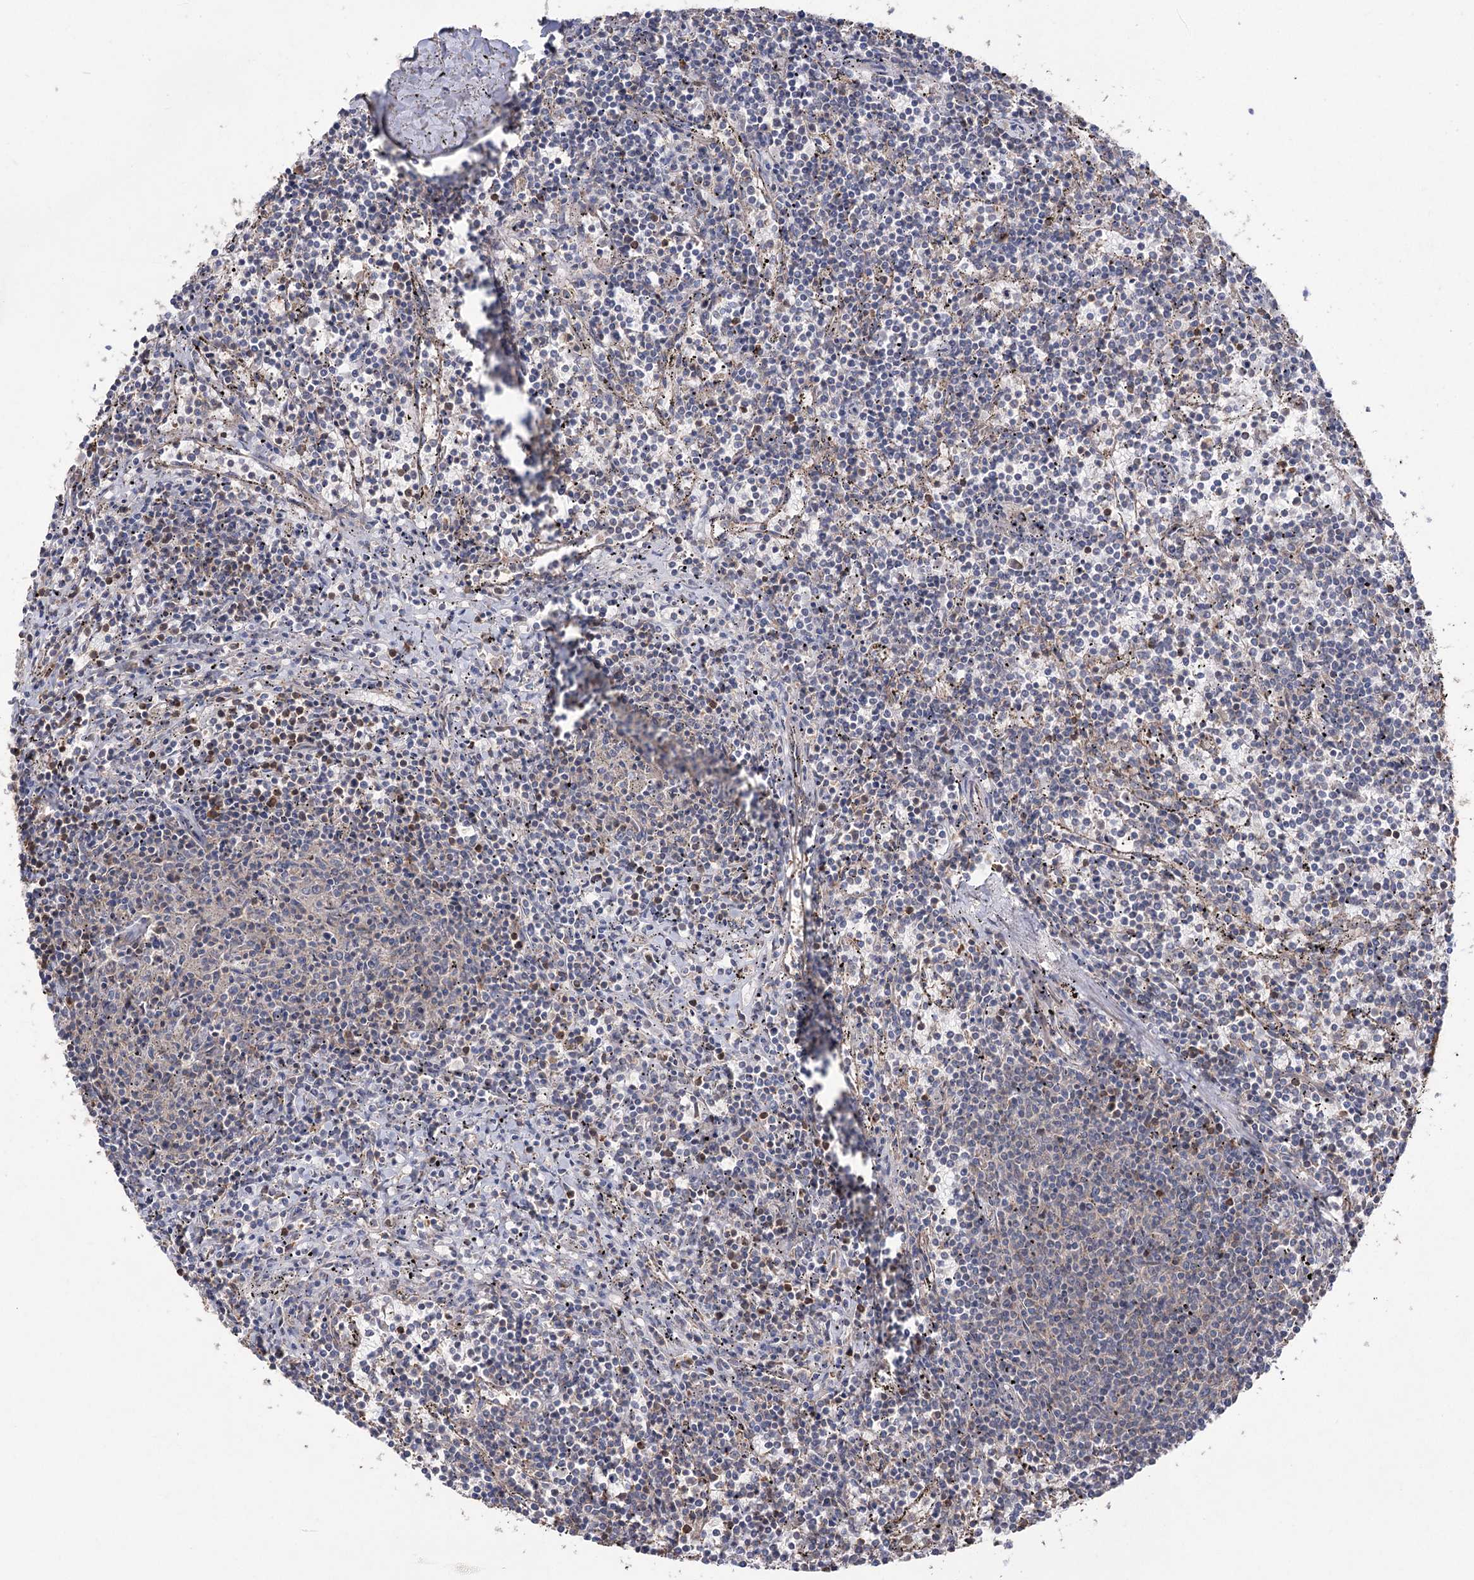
{"staining": {"intensity": "negative", "quantity": "none", "location": "none"}, "tissue": "lymphoma", "cell_type": "Tumor cells", "image_type": "cancer", "snomed": [{"axis": "morphology", "description": "Malignant lymphoma, non-Hodgkin's type, Low grade"}, {"axis": "topography", "description": "Spleen"}], "caption": "An immunohistochemistry (IHC) photomicrograph of lymphoma is shown. There is no staining in tumor cells of lymphoma.", "gene": "LARS2", "patient": {"sex": "female", "age": 50}}